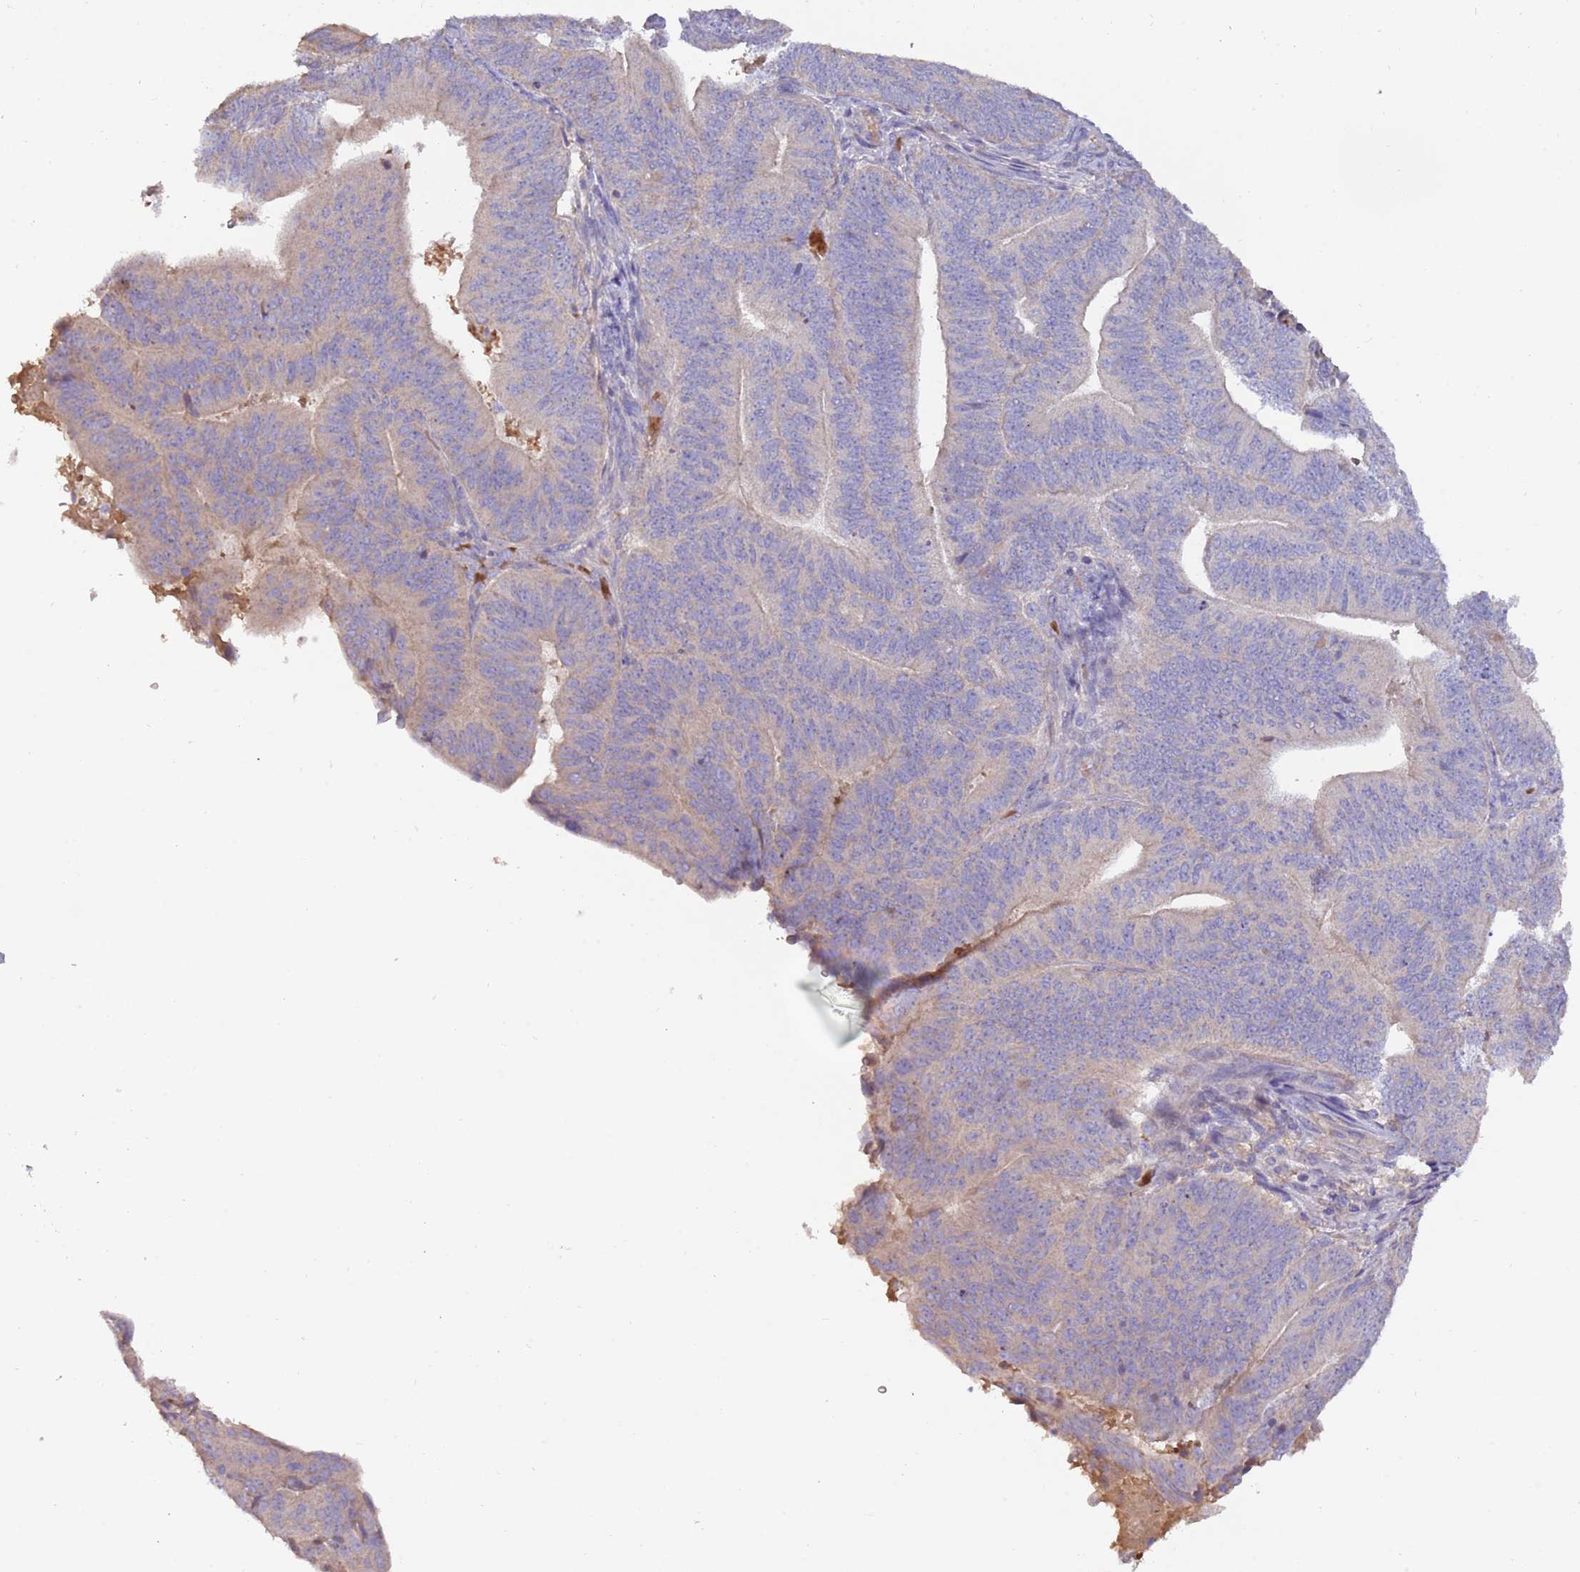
{"staining": {"intensity": "negative", "quantity": "none", "location": "none"}, "tissue": "endometrial cancer", "cell_type": "Tumor cells", "image_type": "cancer", "snomed": [{"axis": "morphology", "description": "Adenocarcinoma, NOS"}, {"axis": "topography", "description": "Endometrium"}], "caption": "High power microscopy micrograph of an immunohistochemistry (IHC) photomicrograph of endometrial cancer, revealing no significant staining in tumor cells.", "gene": "TRMO", "patient": {"sex": "female", "age": 70}}